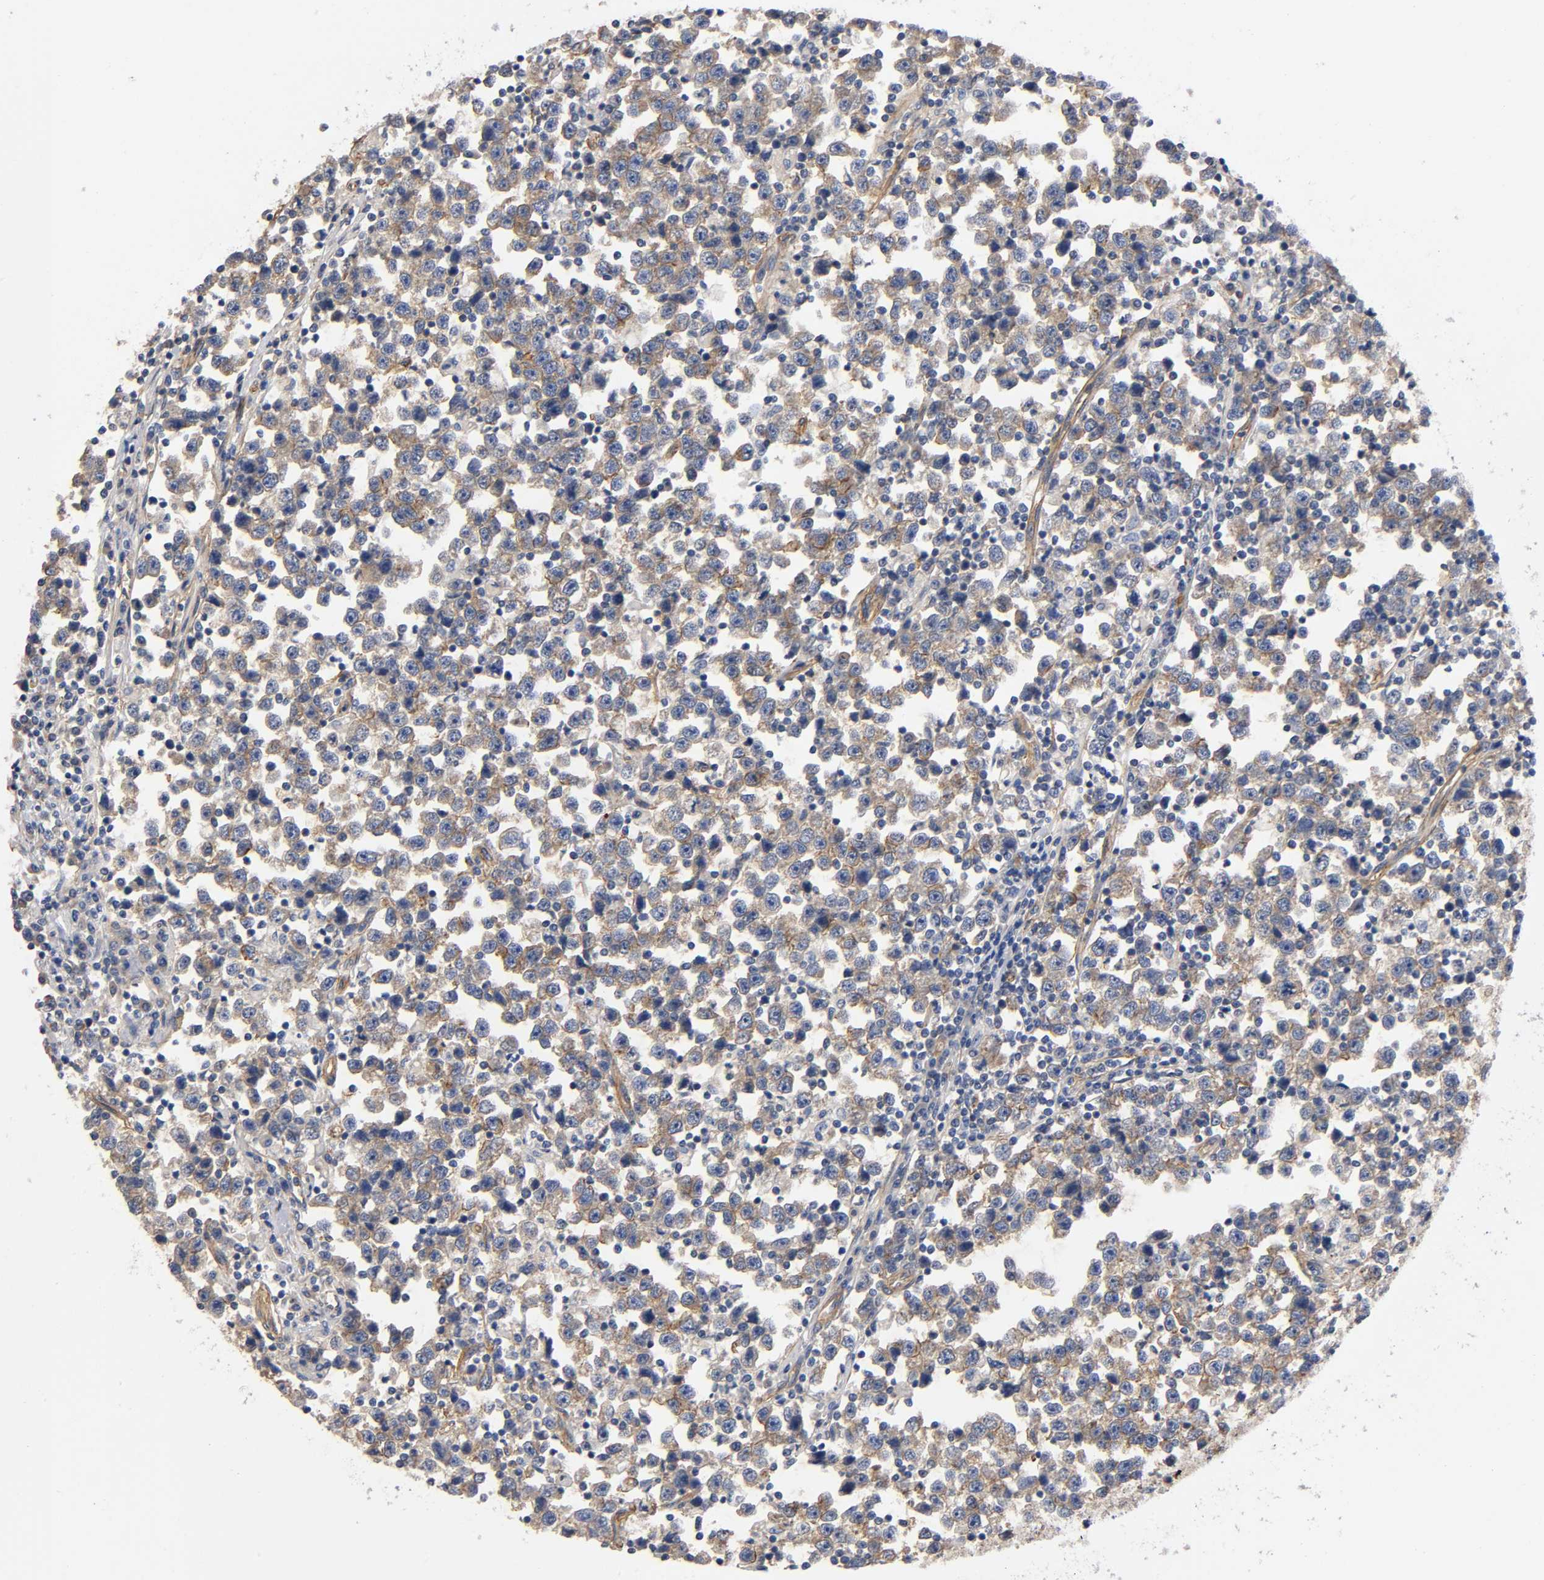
{"staining": {"intensity": "moderate", "quantity": ">75%", "location": "cytoplasmic/membranous"}, "tissue": "testis cancer", "cell_type": "Tumor cells", "image_type": "cancer", "snomed": [{"axis": "morphology", "description": "Seminoma, NOS"}, {"axis": "topography", "description": "Testis"}], "caption": "Tumor cells demonstrate medium levels of moderate cytoplasmic/membranous positivity in approximately >75% of cells in testis cancer (seminoma).", "gene": "MARS1", "patient": {"sex": "male", "age": 43}}